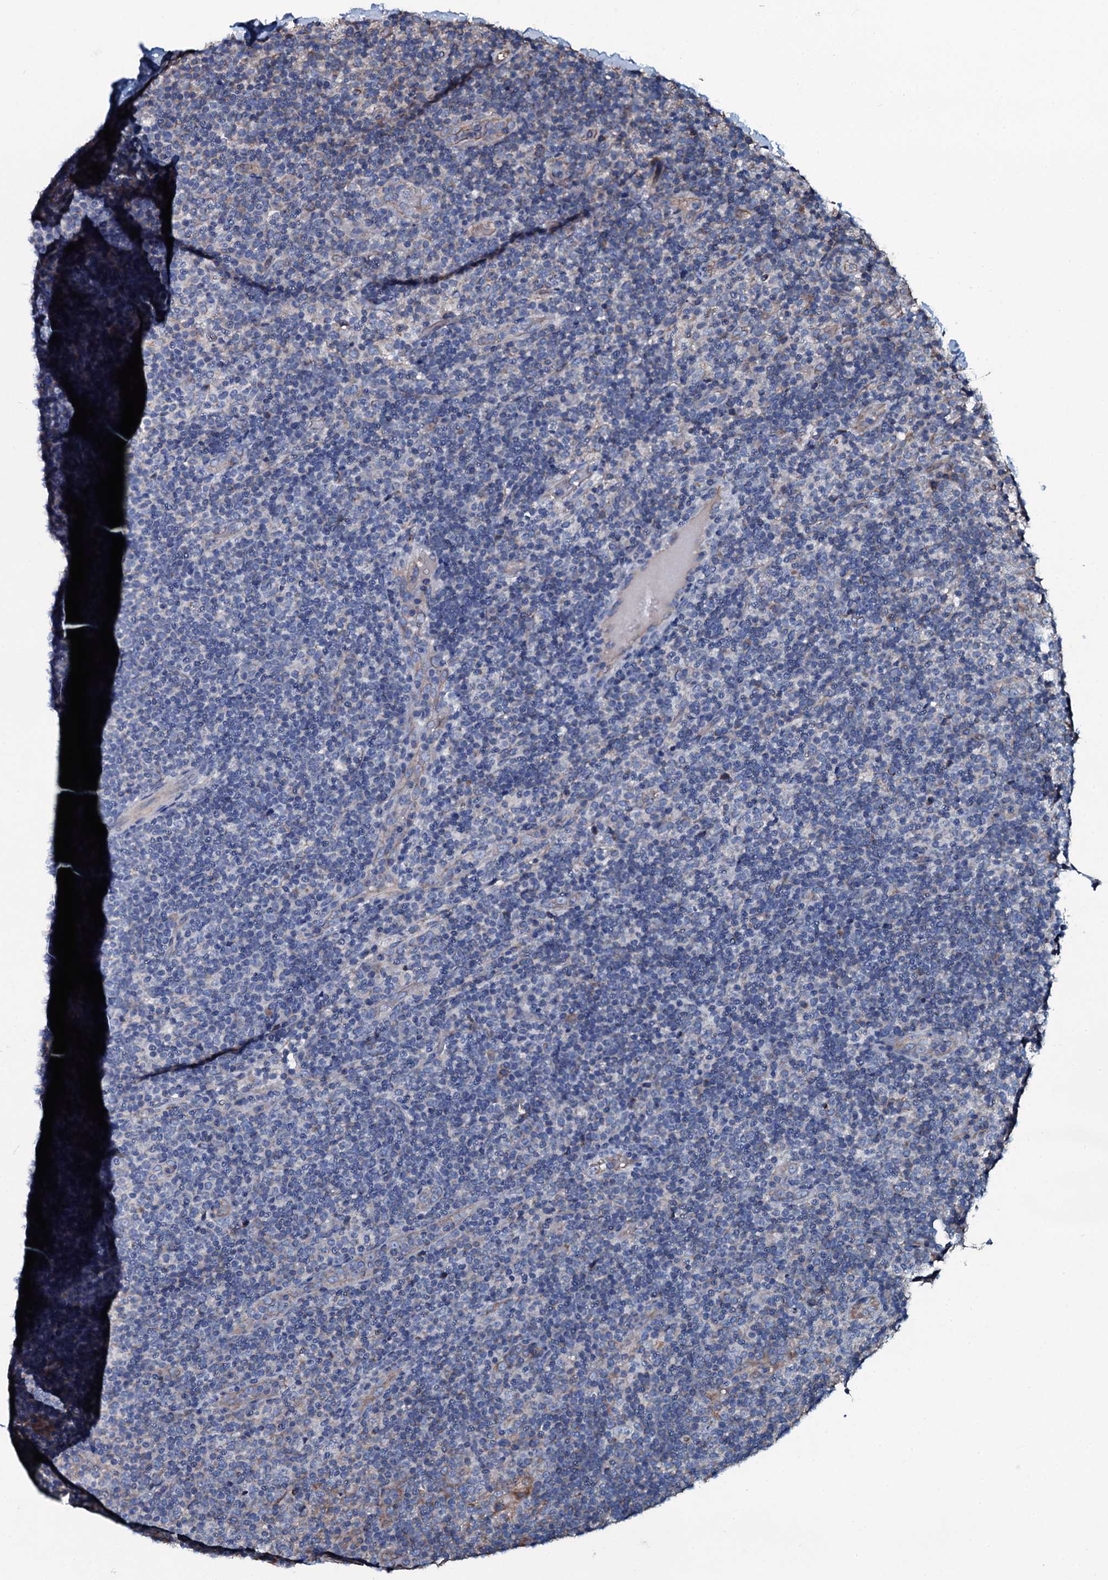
{"staining": {"intensity": "negative", "quantity": "none", "location": "none"}, "tissue": "lymphoma", "cell_type": "Tumor cells", "image_type": "cancer", "snomed": [{"axis": "morphology", "description": "Hodgkin's disease, NOS"}, {"axis": "topography", "description": "Lymph node"}], "caption": "Protein analysis of Hodgkin's disease reveals no significant staining in tumor cells.", "gene": "DMAC2", "patient": {"sex": "female", "age": 57}}